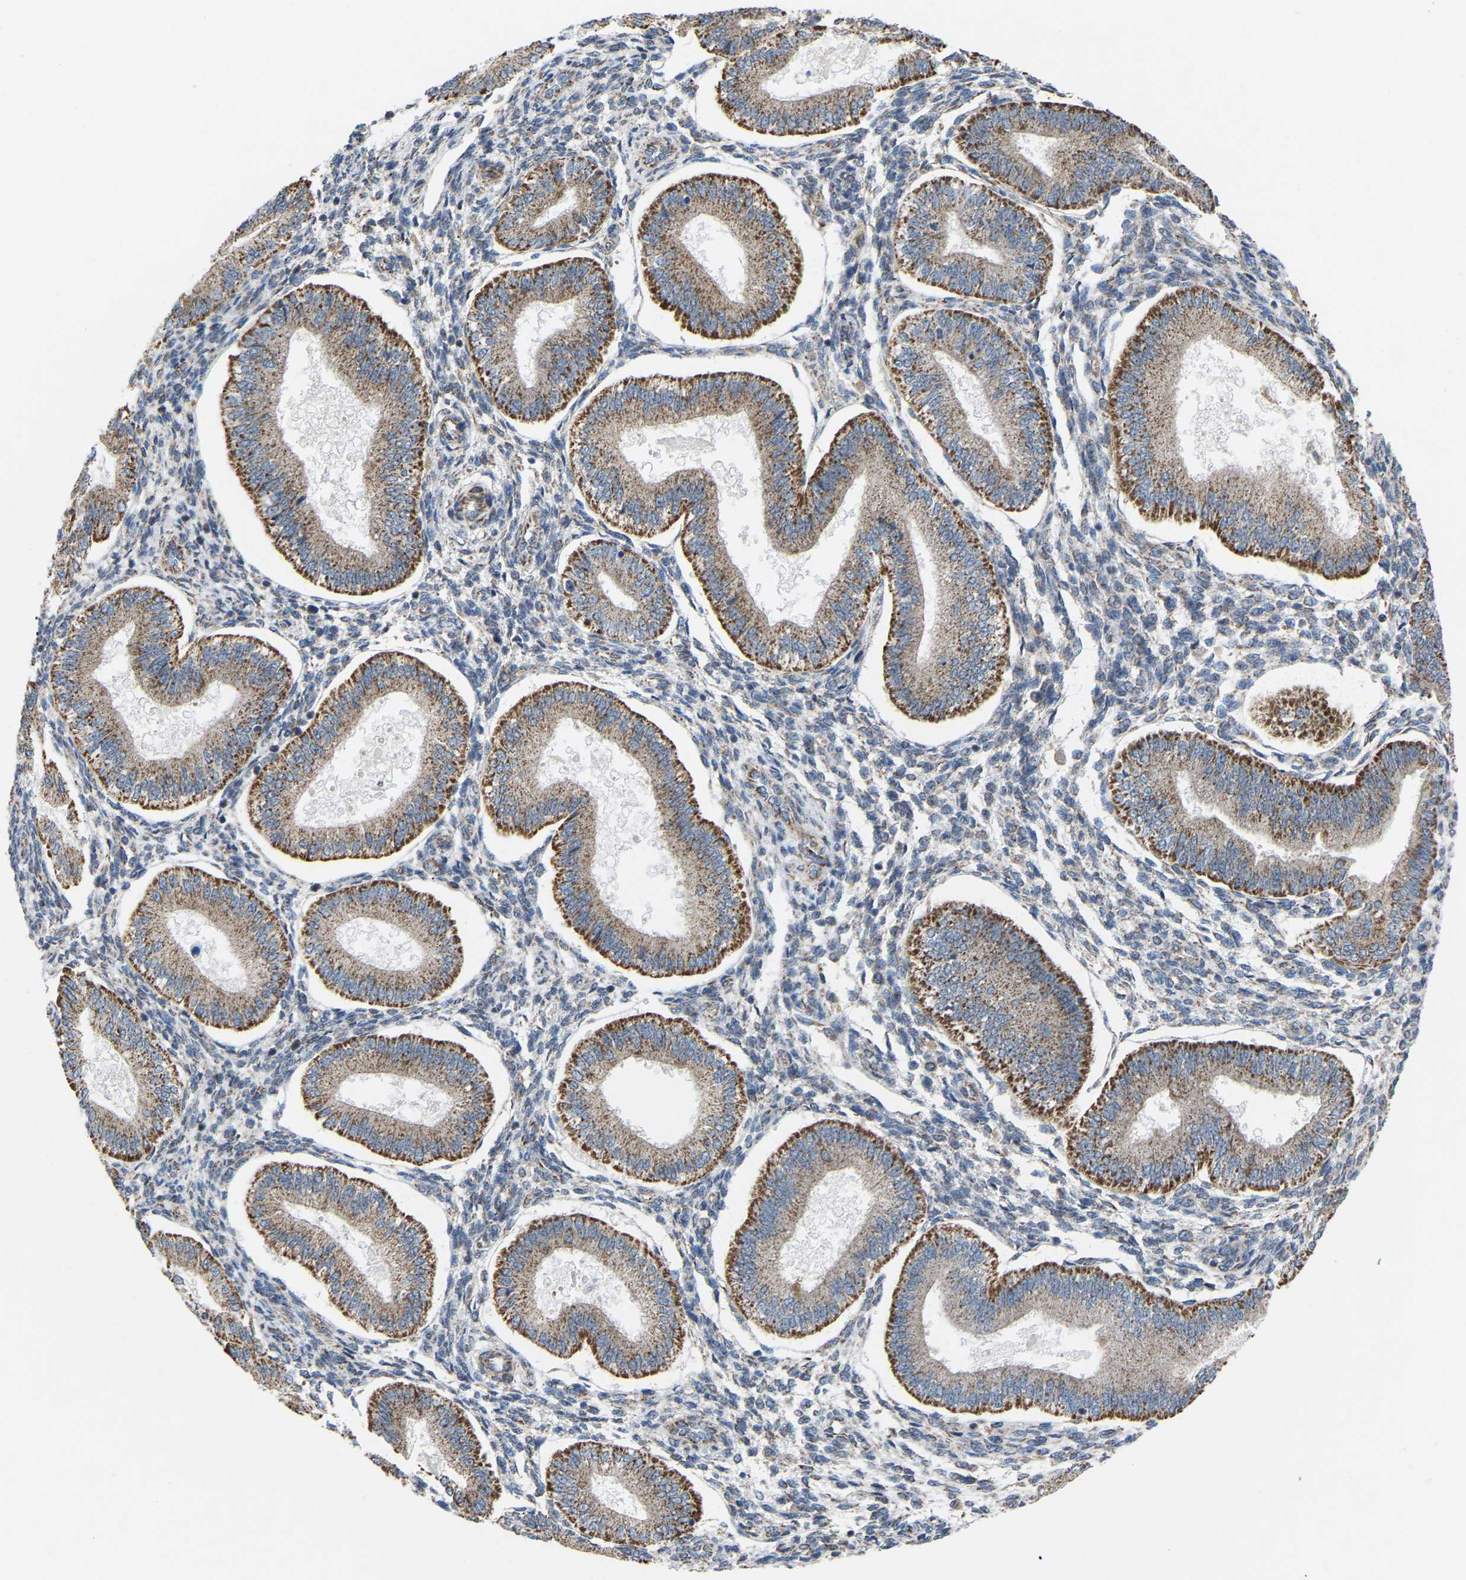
{"staining": {"intensity": "negative", "quantity": "none", "location": "none"}, "tissue": "endometrium", "cell_type": "Cells in endometrial stroma", "image_type": "normal", "snomed": [{"axis": "morphology", "description": "Normal tissue, NOS"}, {"axis": "topography", "description": "Endometrium"}], "caption": "High power microscopy micrograph of an immunohistochemistry (IHC) image of unremarkable endometrium, revealing no significant expression in cells in endometrial stroma. (DAB immunohistochemistry, high magnification).", "gene": "BCL10", "patient": {"sex": "female", "age": 39}}